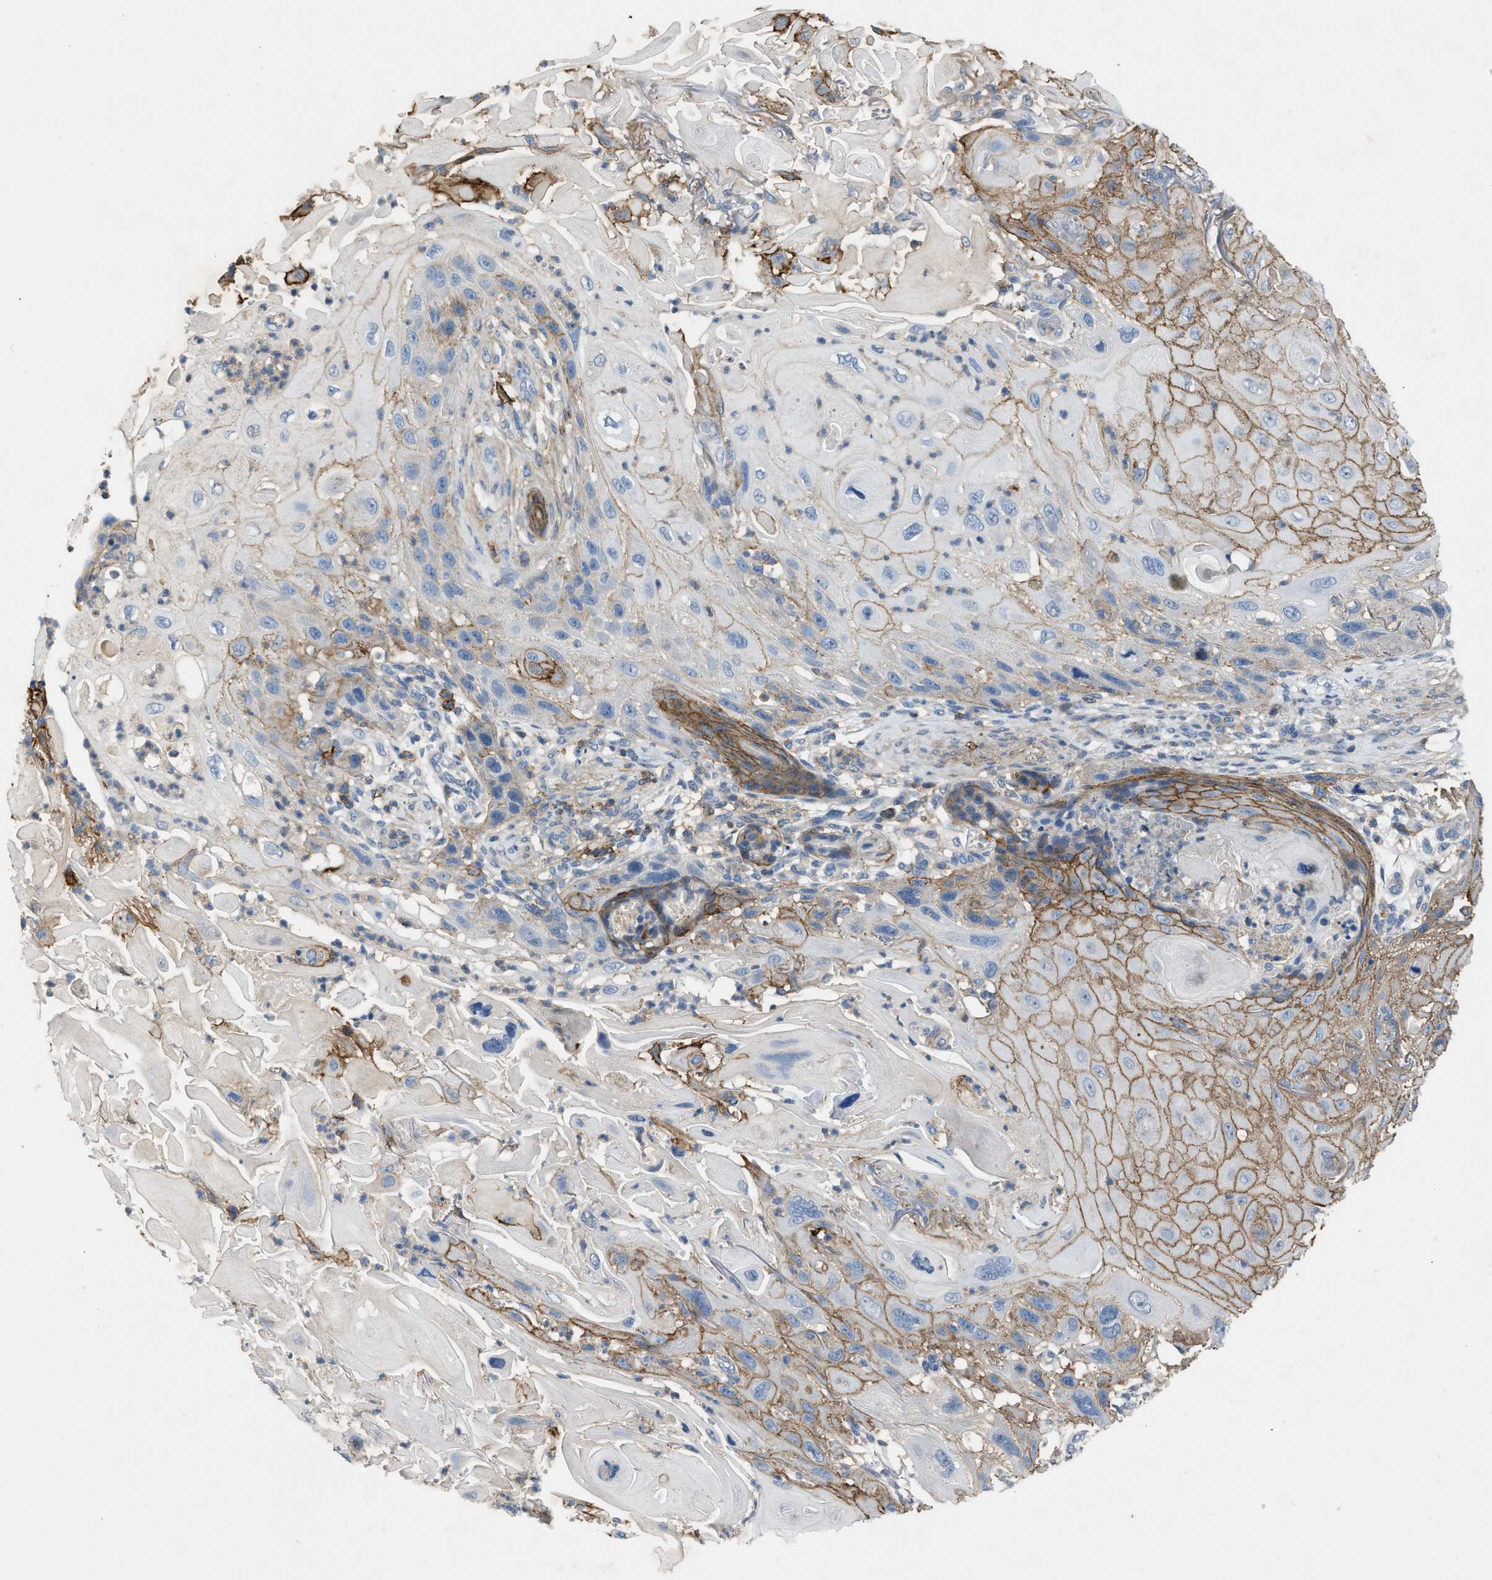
{"staining": {"intensity": "moderate", "quantity": "25%-75%", "location": "cytoplasmic/membranous"}, "tissue": "skin cancer", "cell_type": "Tumor cells", "image_type": "cancer", "snomed": [{"axis": "morphology", "description": "Squamous cell carcinoma, NOS"}, {"axis": "topography", "description": "Skin"}], "caption": "Tumor cells reveal medium levels of moderate cytoplasmic/membranous positivity in approximately 25%-75% of cells in skin cancer (squamous cell carcinoma). (DAB (3,3'-diaminobenzidine) = brown stain, brightfield microscopy at high magnification).", "gene": "OR51E1", "patient": {"sex": "female", "age": 77}}